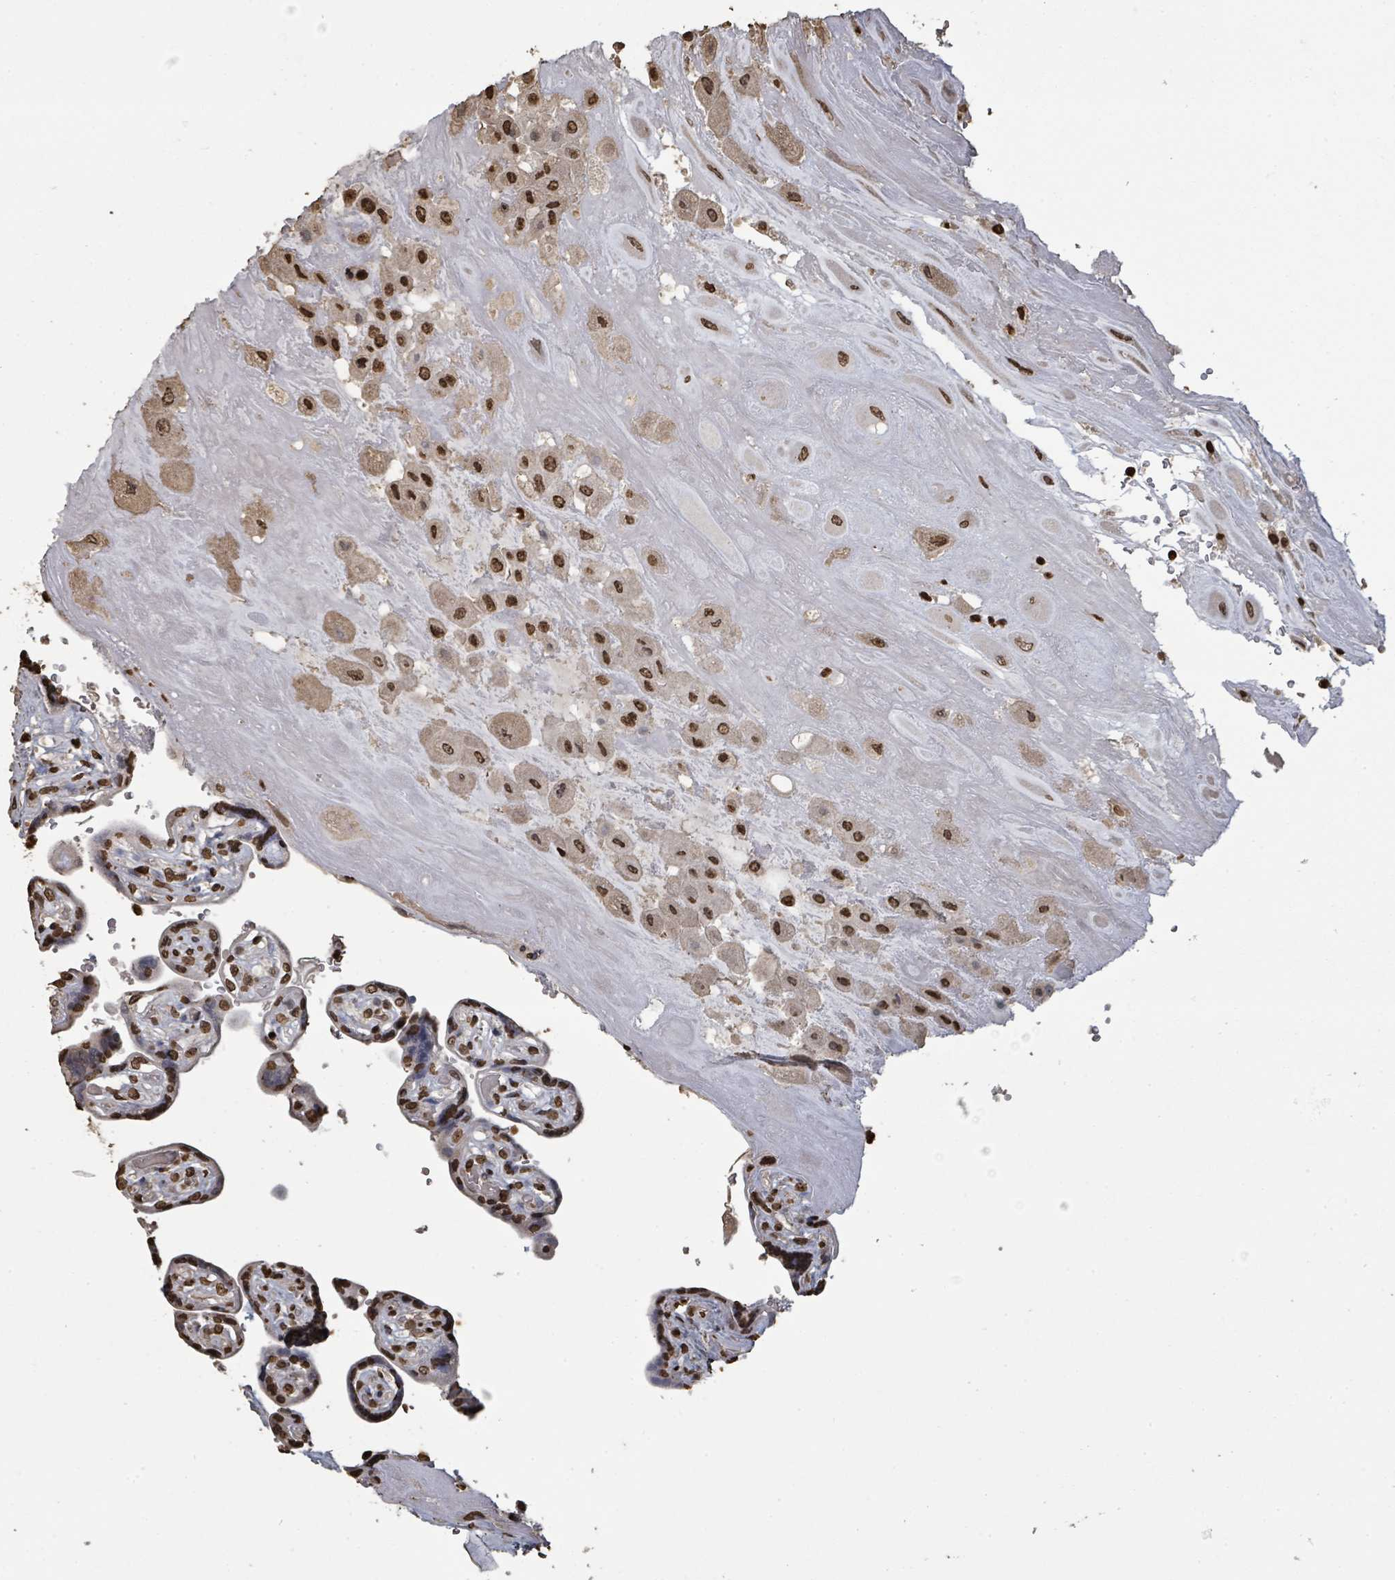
{"staining": {"intensity": "strong", "quantity": ">75%", "location": "nuclear"}, "tissue": "placenta", "cell_type": "Decidual cells", "image_type": "normal", "snomed": [{"axis": "morphology", "description": "Normal tissue, NOS"}, {"axis": "topography", "description": "Placenta"}], "caption": "Strong nuclear protein positivity is present in approximately >75% of decidual cells in placenta. The staining was performed using DAB to visualize the protein expression in brown, while the nuclei were stained in blue with hematoxylin (Magnification: 20x).", "gene": "MRPS12", "patient": {"sex": "female", "age": 32}}